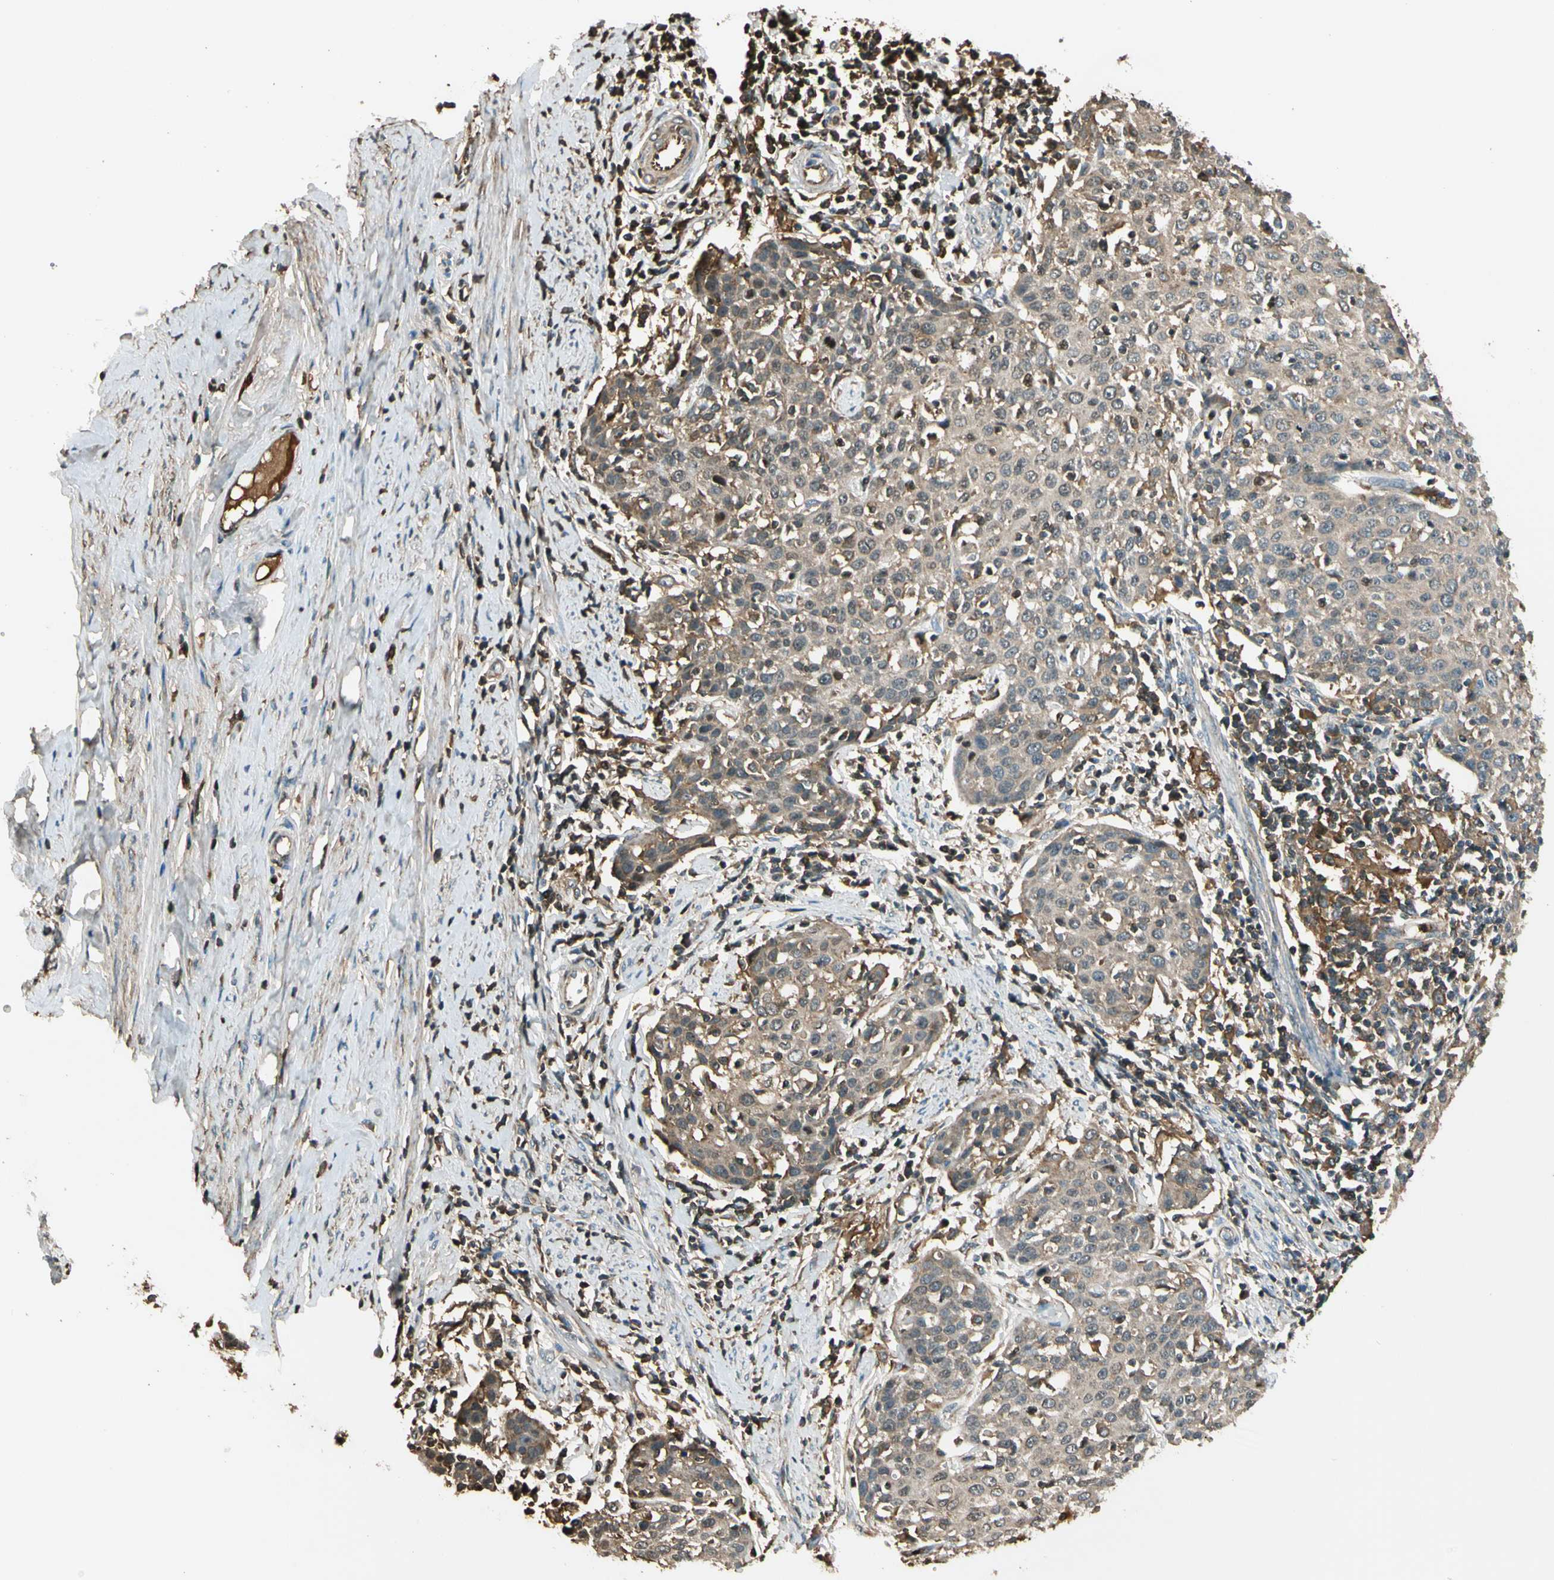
{"staining": {"intensity": "weak", "quantity": ">75%", "location": "cytoplasmic/membranous"}, "tissue": "cervical cancer", "cell_type": "Tumor cells", "image_type": "cancer", "snomed": [{"axis": "morphology", "description": "Squamous cell carcinoma, NOS"}, {"axis": "topography", "description": "Cervix"}], "caption": "A brown stain highlights weak cytoplasmic/membranous expression of a protein in human cervical cancer tumor cells.", "gene": "STX11", "patient": {"sex": "female", "age": 38}}